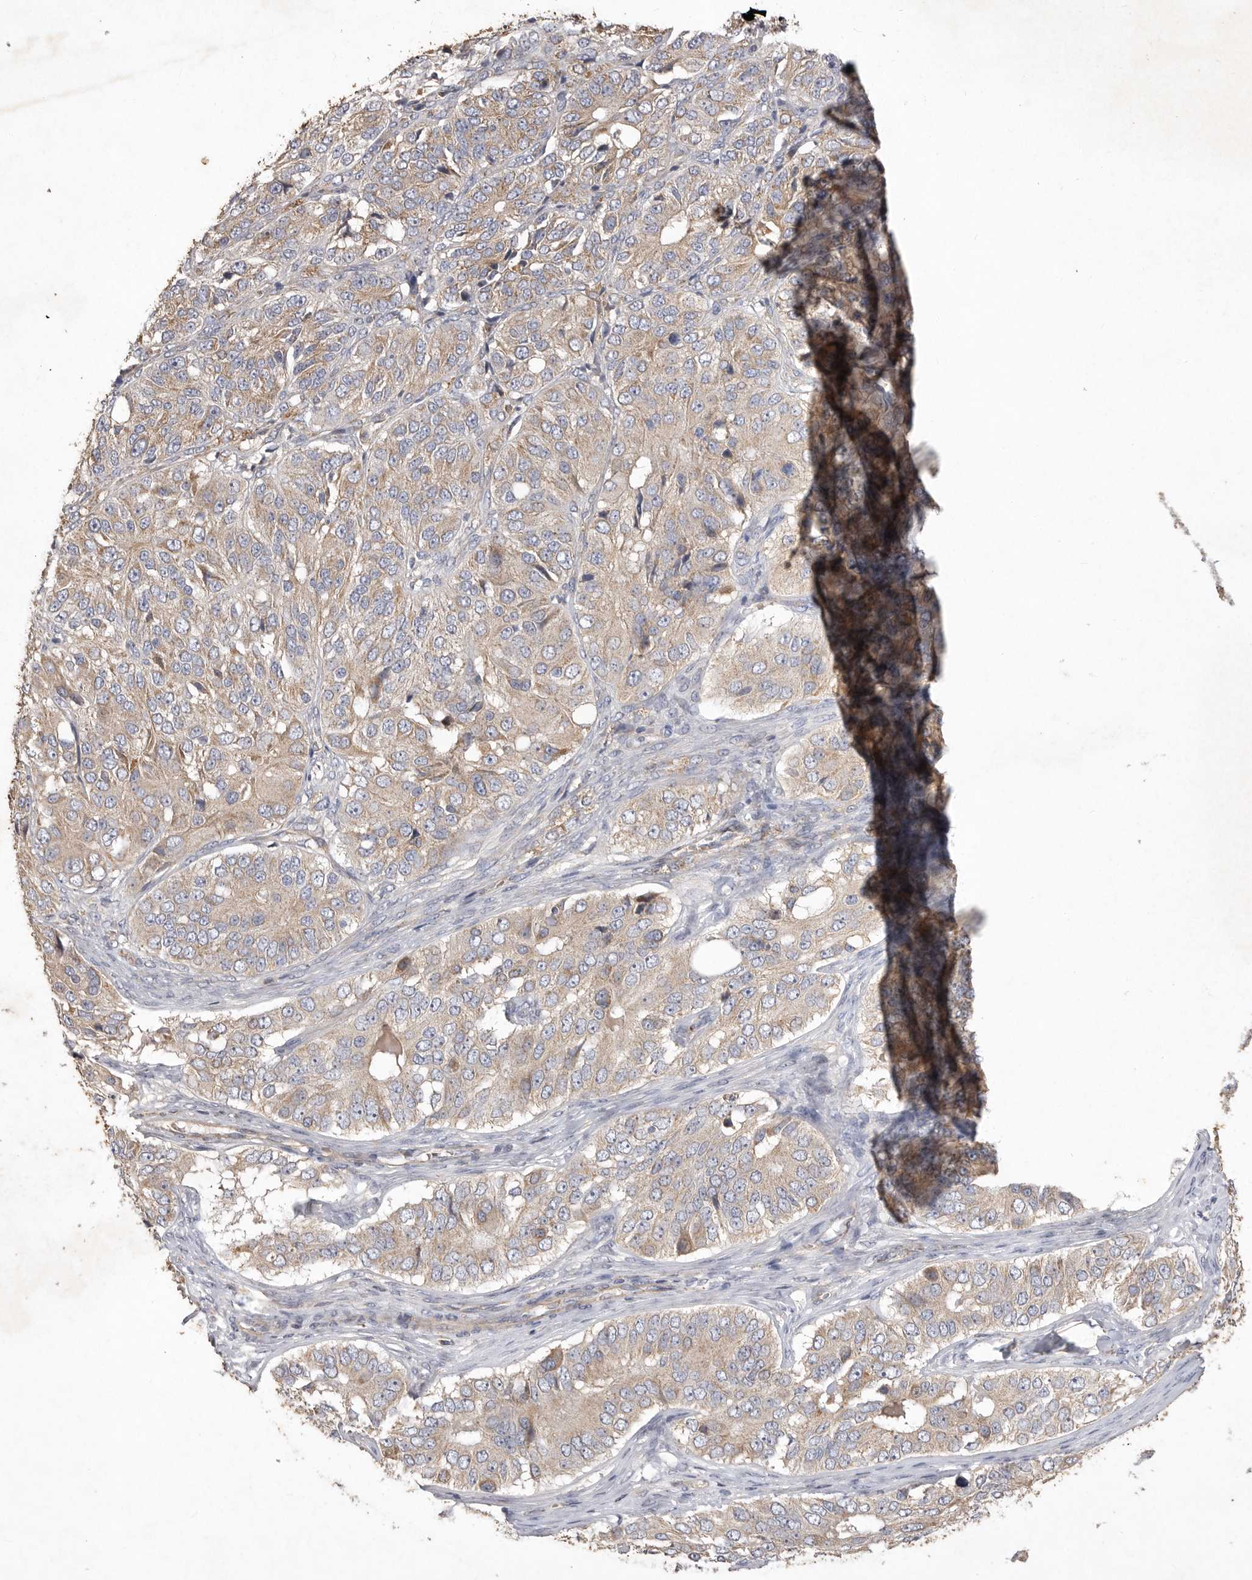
{"staining": {"intensity": "weak", "quantity": ">75%", "location": "cytoplasmic/membranous"}, "tissue": "ovarian cancer", "cell_type": "Tumor cells", "image_type": "cancer", "snomed": [{"axis": "morphology", "description": "Carcinoma, endometroid"}, {"axis": "topography", "description": "Ovary"}], "caption": "Tumor cells show weak cytoplasmic/membranous expression in about >75% of cells in endometroid carcinoma (ovarian). (IHC, brightfield microscopy, high magnification).", "gene": "MRPL41", "patient": {"sex": "female", "age": 51}}